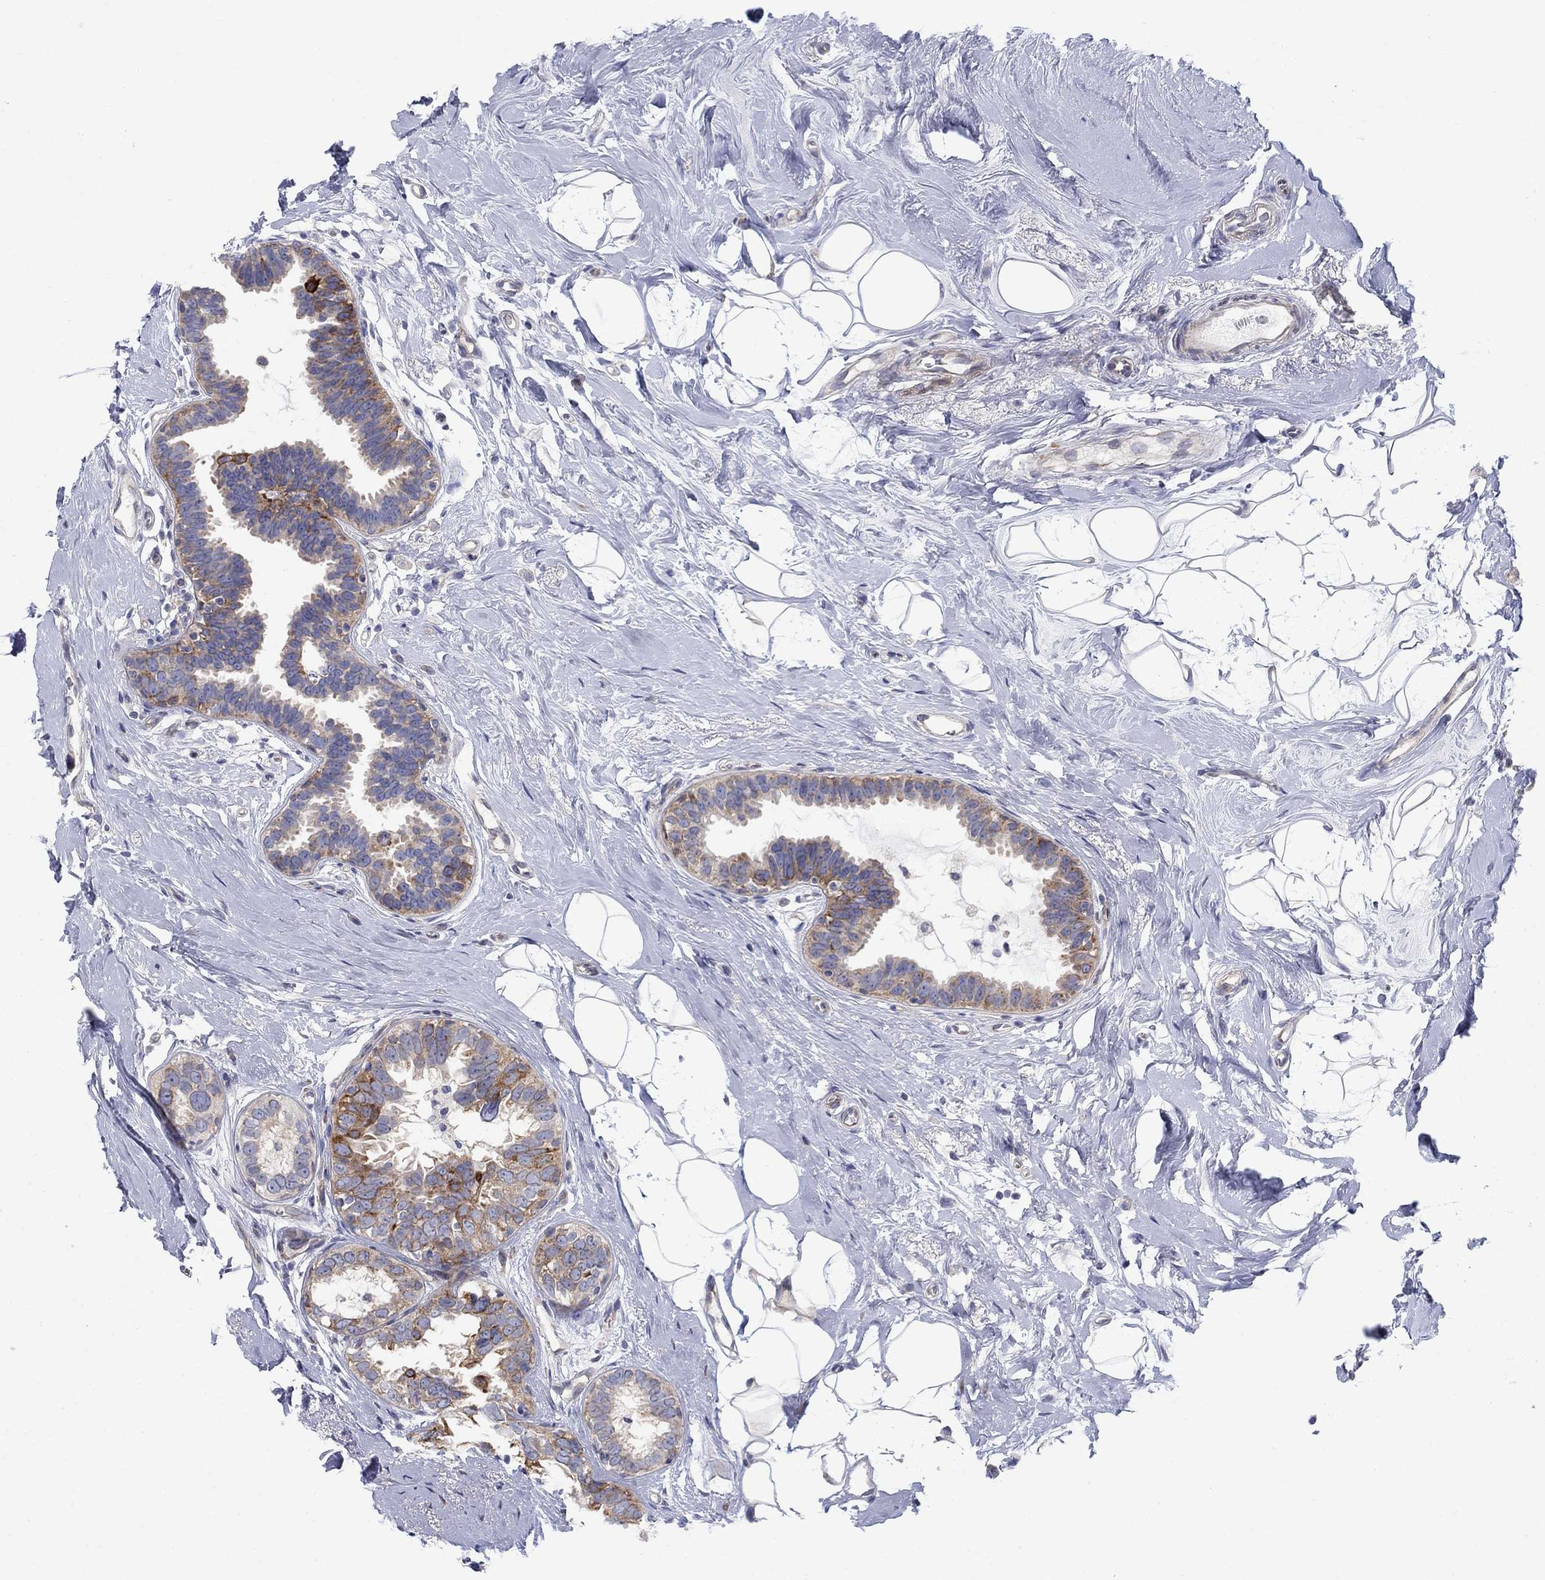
{"staining": {"intensity": "strong", "quantity": "25%-75%", "location": "cytoplasmic/membranous"}, "tissue": "breast cancer", "cell_type": "Tumor cells", "image_type": "cancer", "snomed": [{"axis": "morphology", "description": "Duct carcinoma"}, {"axis": "topography", "description": "Breast"}], "caption": "The immunohistochemical stain shows strong cytoplasmic/membranous positivity in tumor cells of breast intraductal carcinoma tissue. (IHC, brightfield microscopy, high magnification).", "gene": "FXR1", "patient": {"sex": "female", "age": 55}}